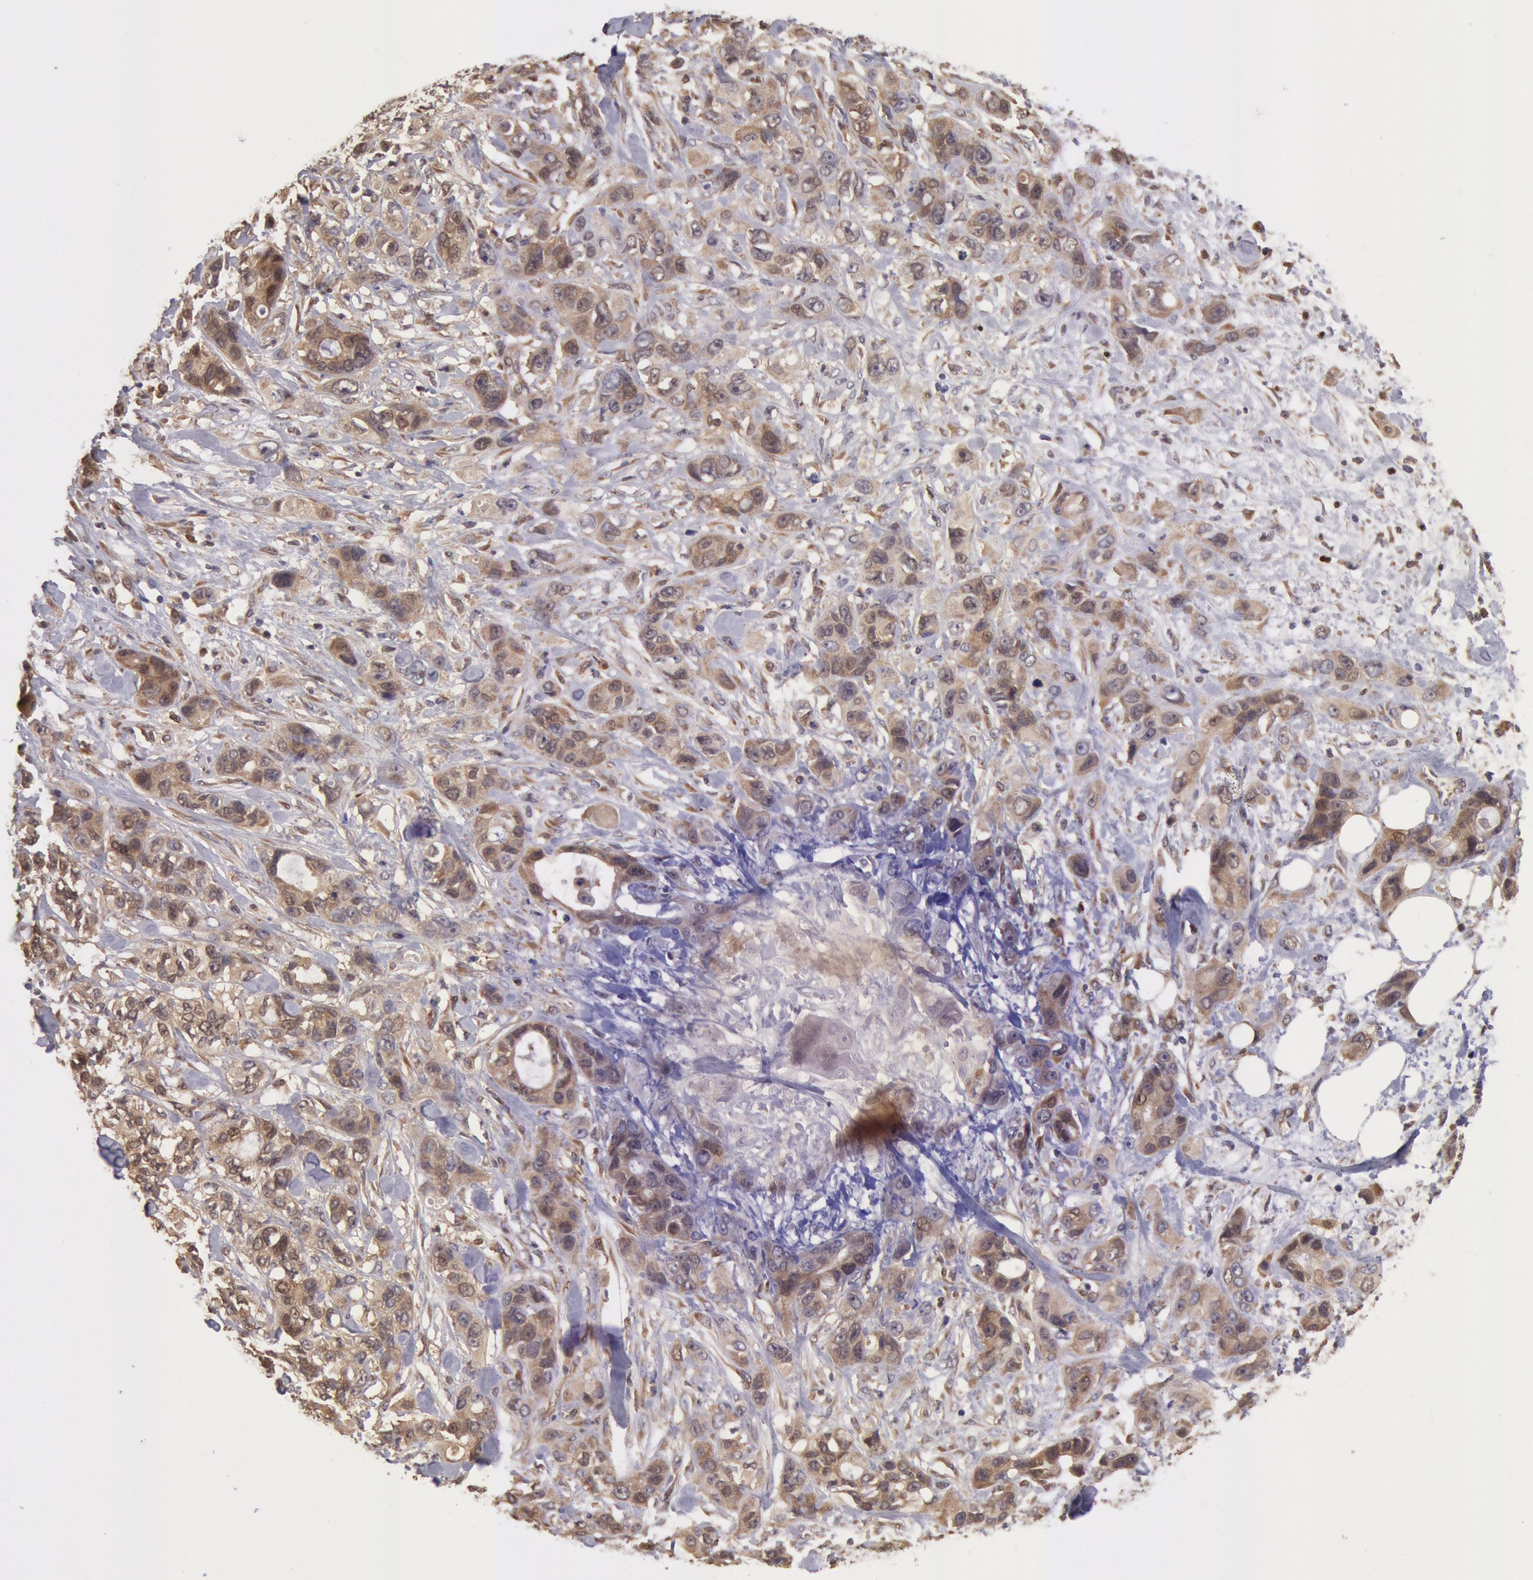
{"staining": {"intensity": "moderate", "quantity": ">75%", "location": "cytoplasmic/membranous,nuclear"}, "tissue": "stomach cancer", "cell_type": "Tumor cells", "image_type": "cancer", "snomed": [{"axis": "morphology", "description": "Adenocarcinoma, NOS"}, {"axis": "topography", "description": "Stomach, upper"}], "caption": "Stomach adenocarcinoma stained with IHC exhibits moderate cytoplasmic/membranous and nuclear positivity in approximately >75% of tumor cells.", "gene": "COMT", "patient": {"sex": "male", "age": 47}}